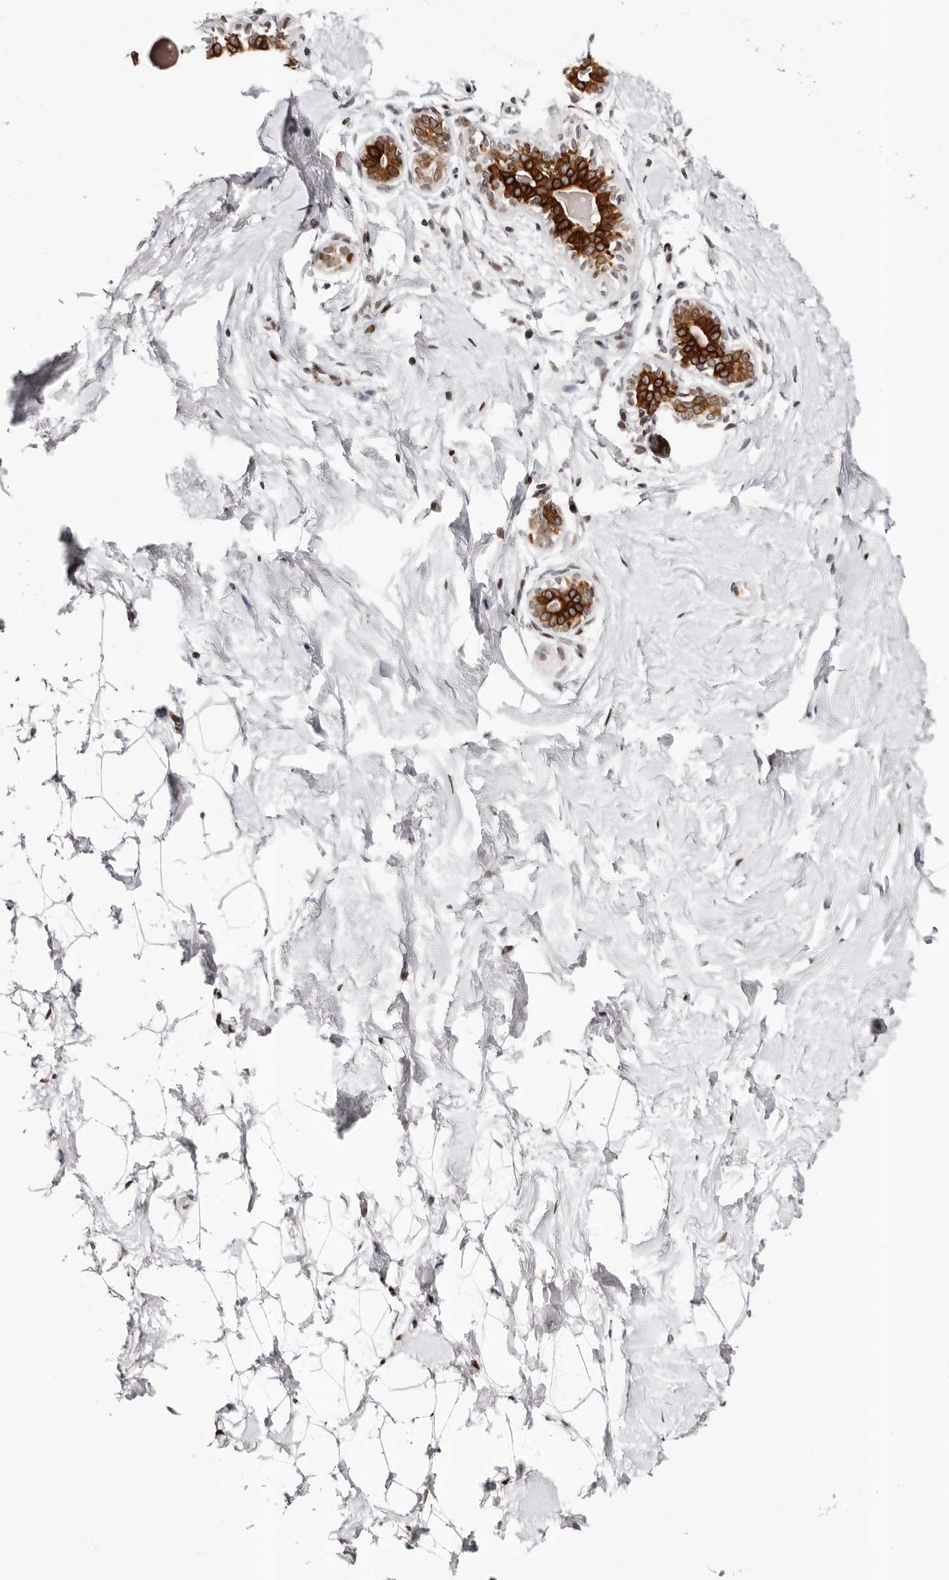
{"staining": {"intensity": "negative", "quantity": "none", "location": "none"}, "tissue": "breast", "cell_type": "Adipocytes", "image_type": "normal", "snomed": [{"axis": "morphology", "description": "Normal tissue, NOS"}, {"axis": "morphology", "description": "Adenoma, NOS"}, {"axis": "topography", "description": "Breast"}], "caption": "High power microscopy photomicrograph of an immunohistochemistry (IHC) micrograph of unremarkable breast, revealing no significant expression in adipocytes.", "gene": "NUP153", "patient": {"sex": "female", "age": 23}}